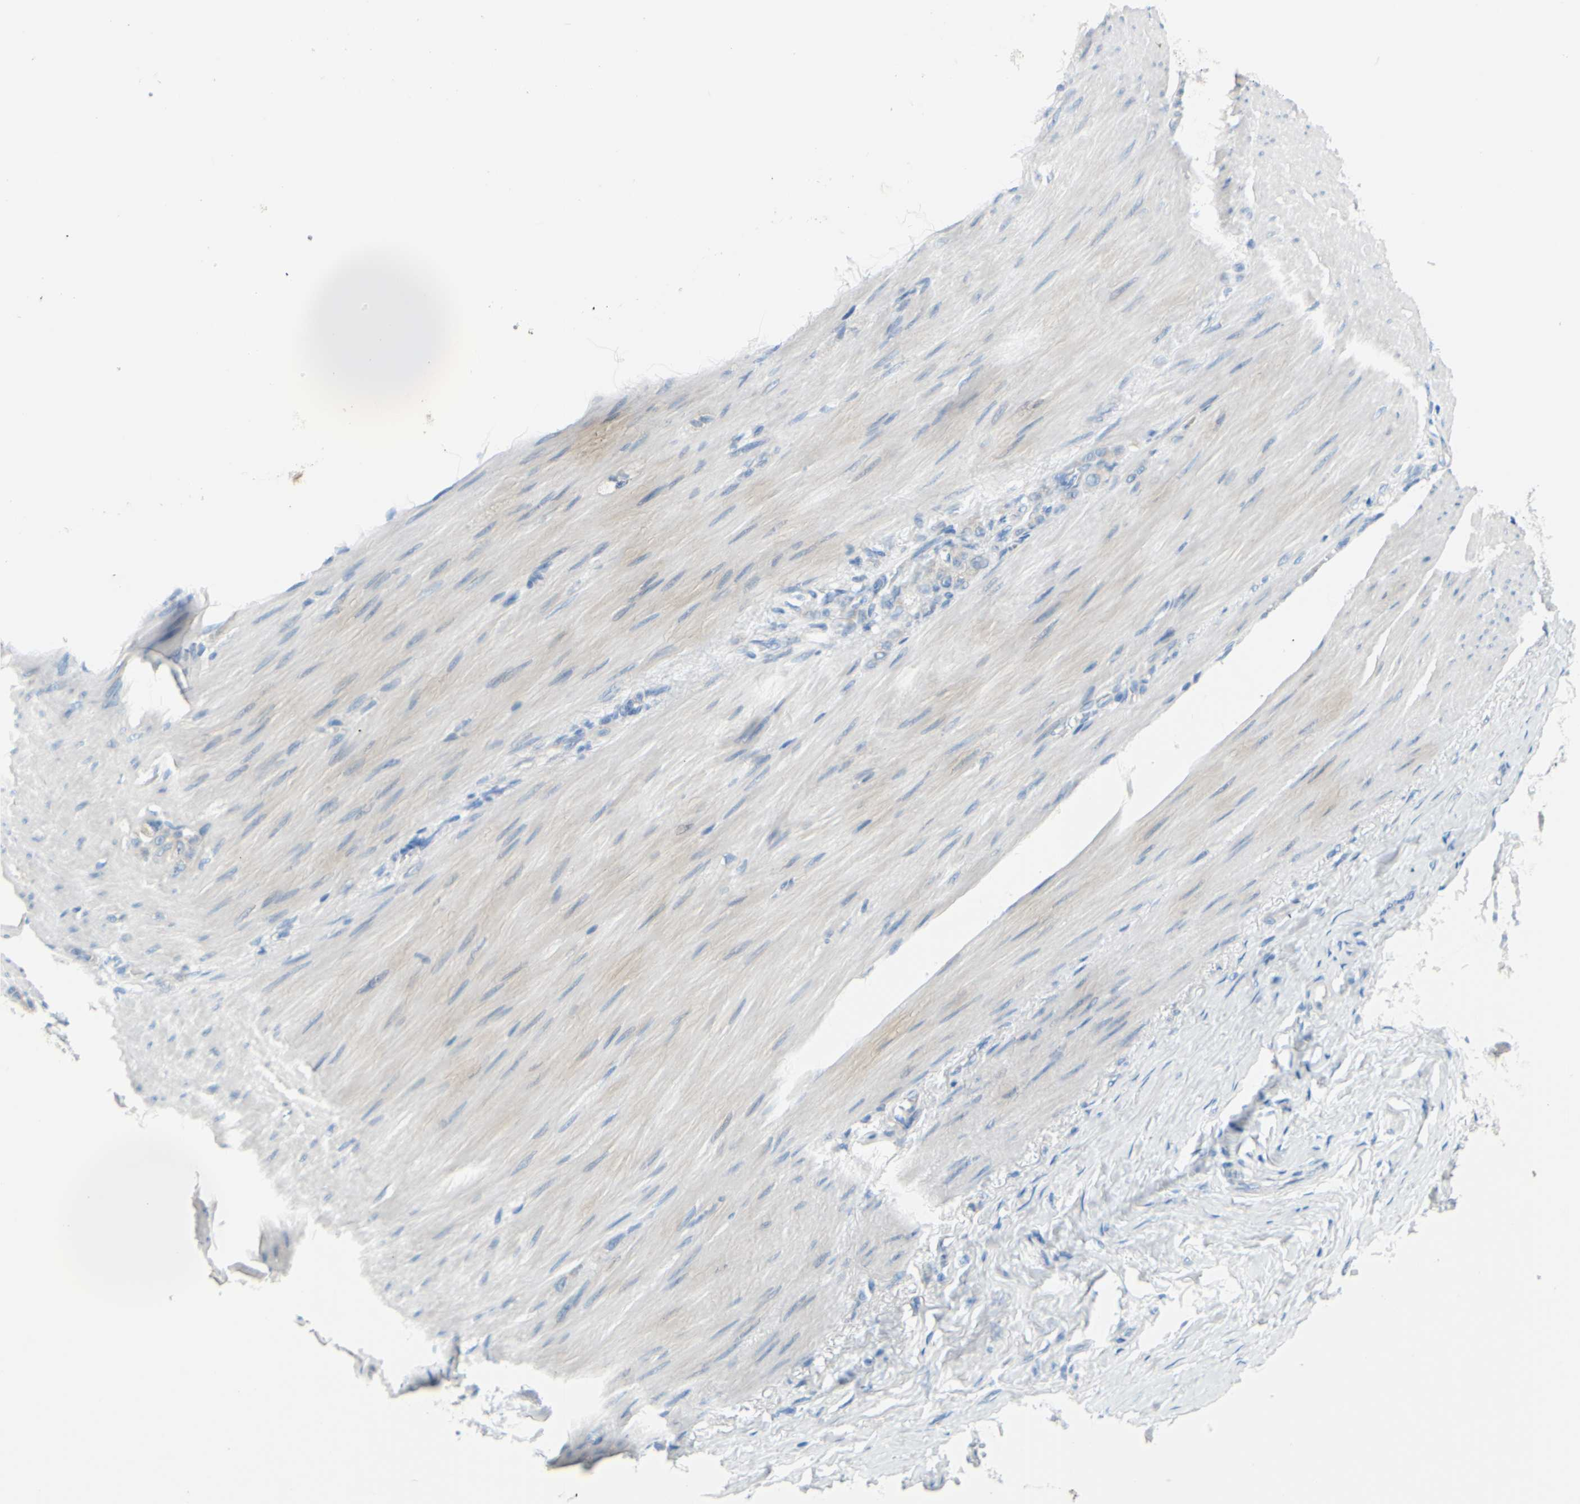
{"staining": {"intensity": "negative", "quantity": "none", "location": "none"}, "tissue": "stomach cancer", "cell_type": "Tumor cells", "image_type": "cancer", "snomed": [{"axis": "morphology", "description": "Adenocarcinoma, NOS"}, {"axis": "topography", "description": "Stomach"}], "caption": "A high-resolution photomicrograph shows immunohistochemistry (IHC) staining of stomach cancer (adenocarcinoma), which displays no significant expression in tumor cells. Brightfield microscopy of immunohistochemistry (IHC) stained with DAB (3,3'-diaminobenzidine) (brown) and hematoxylin (blue), captured at high magnification.", "gene": "SLC1A2", "patient": {"sex": "male", "age": 82}}